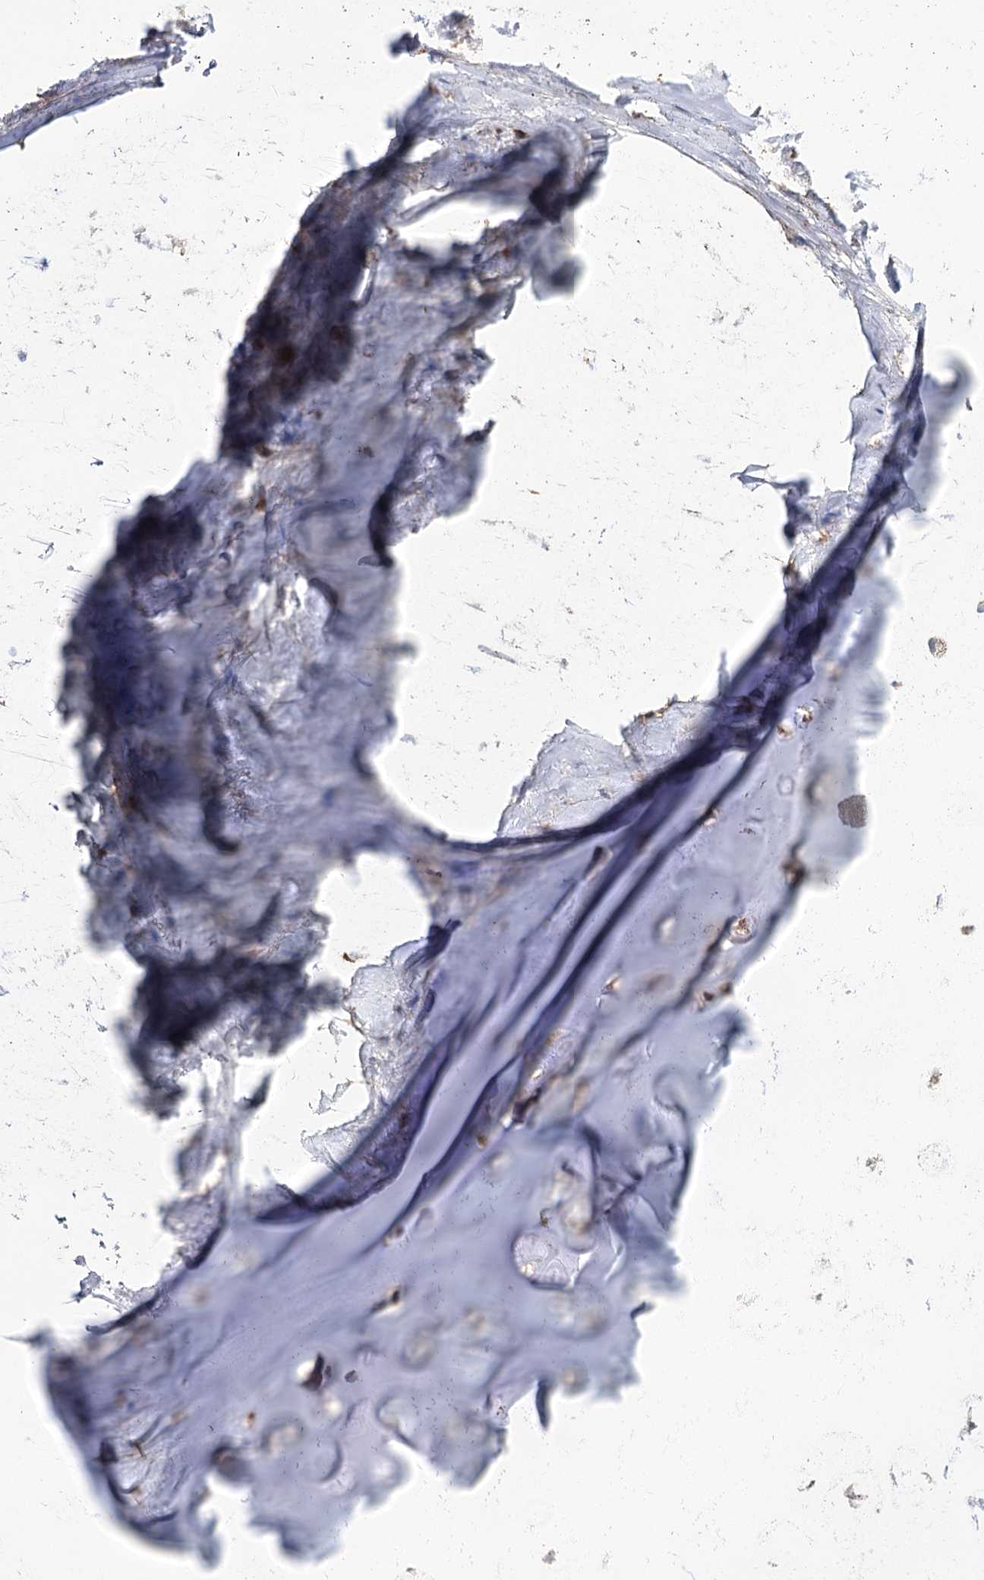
{"staining": {"intensity": "negative", "quantity": "none", "location": "none"}, "tissue": "adipose tissue", "cell_type": "Adipocytes", "image_type": "normal", "snomed": [{"axis": "morphology", "description": "Normal tissue, NOS"}, {"axis": "topography", "description": "Lymph node"}, {"axis": "topography", "description": "Cartilage tissue"}, {"axis": "topography", "description": "Bronchus"}], "caption": "This is a micrograph of immunohistochemistry staining of unremarkable adipose tissue, which shows no staining in adipocytes.", "gene": "MSANTD2", "patient": {"sex": "male", "age": 63}}